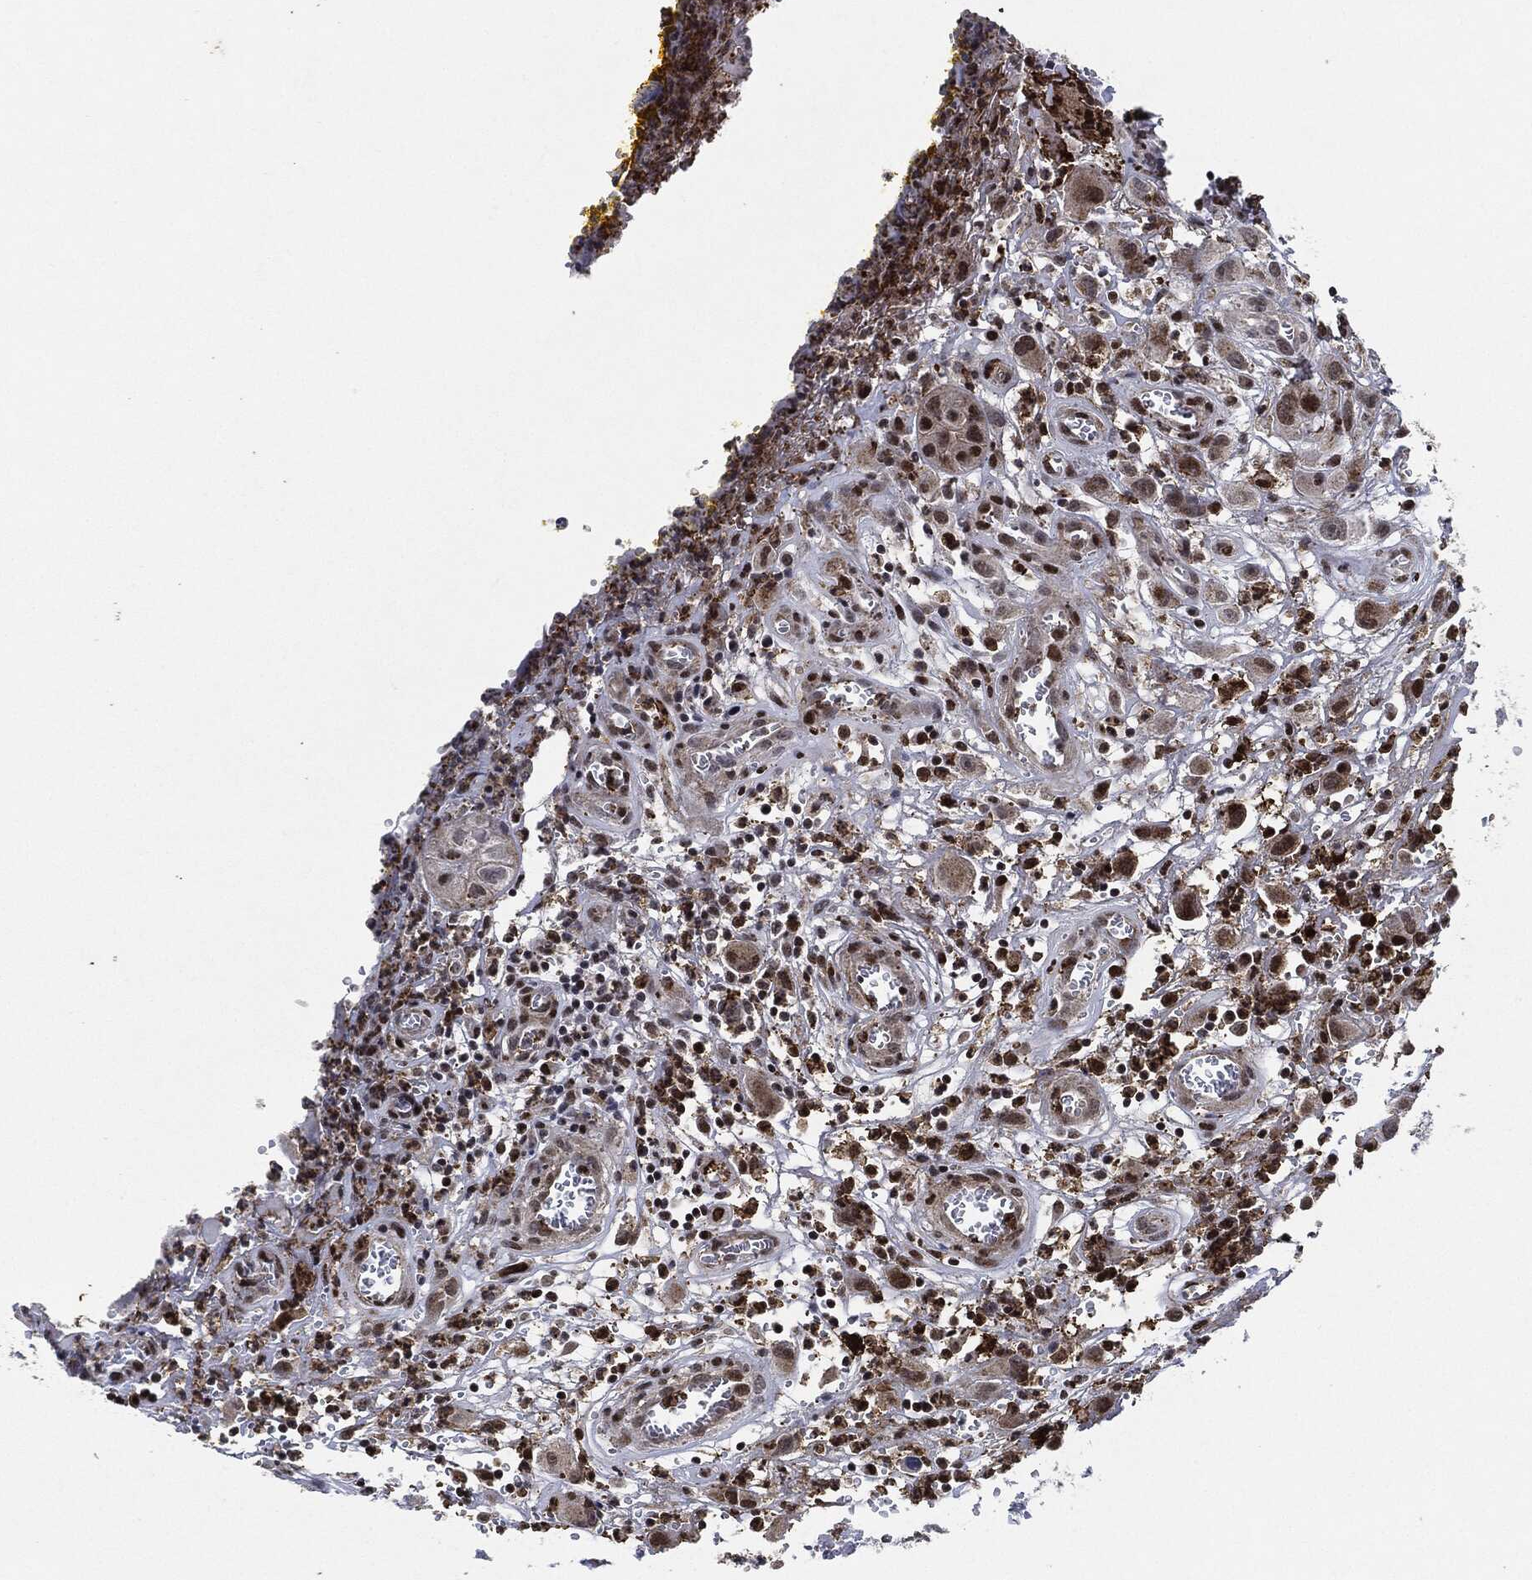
{"staining": {"intensity": "moderate", "quantity": "<25%", "location": "cytoplasmic/membranous"}, "tissue": "head and neck cancer", "cell_type": "Tumor cells", "image_type": "cancer", "snomed": [{"axis": "morphology", "description": "Squamous cell carcinoma, NOS"}, {"axis": "morphology", "description": "Squamous cell carcinoma, metastatic, NOS"}, {"axis": "topography", "description": "Oral tissue"}, {"axis": "topography", "description": "Head-Neck"}], "caption": "Immunohistochemistry staining of metastatic squamous cell carcinoma (head and neck), which exhibits low levels of moderate cytoplasmic/membranous positivity in approximately <25% of tumor cells indicating moderate cytoplasmic/membranous protein expression. The staining was performed using DAB (brown) for protein detection and nuclei were counterstained in hematoxylin (blue).", "gene": "NANOS3", "patient": {"sex": "female", "age": 85}}